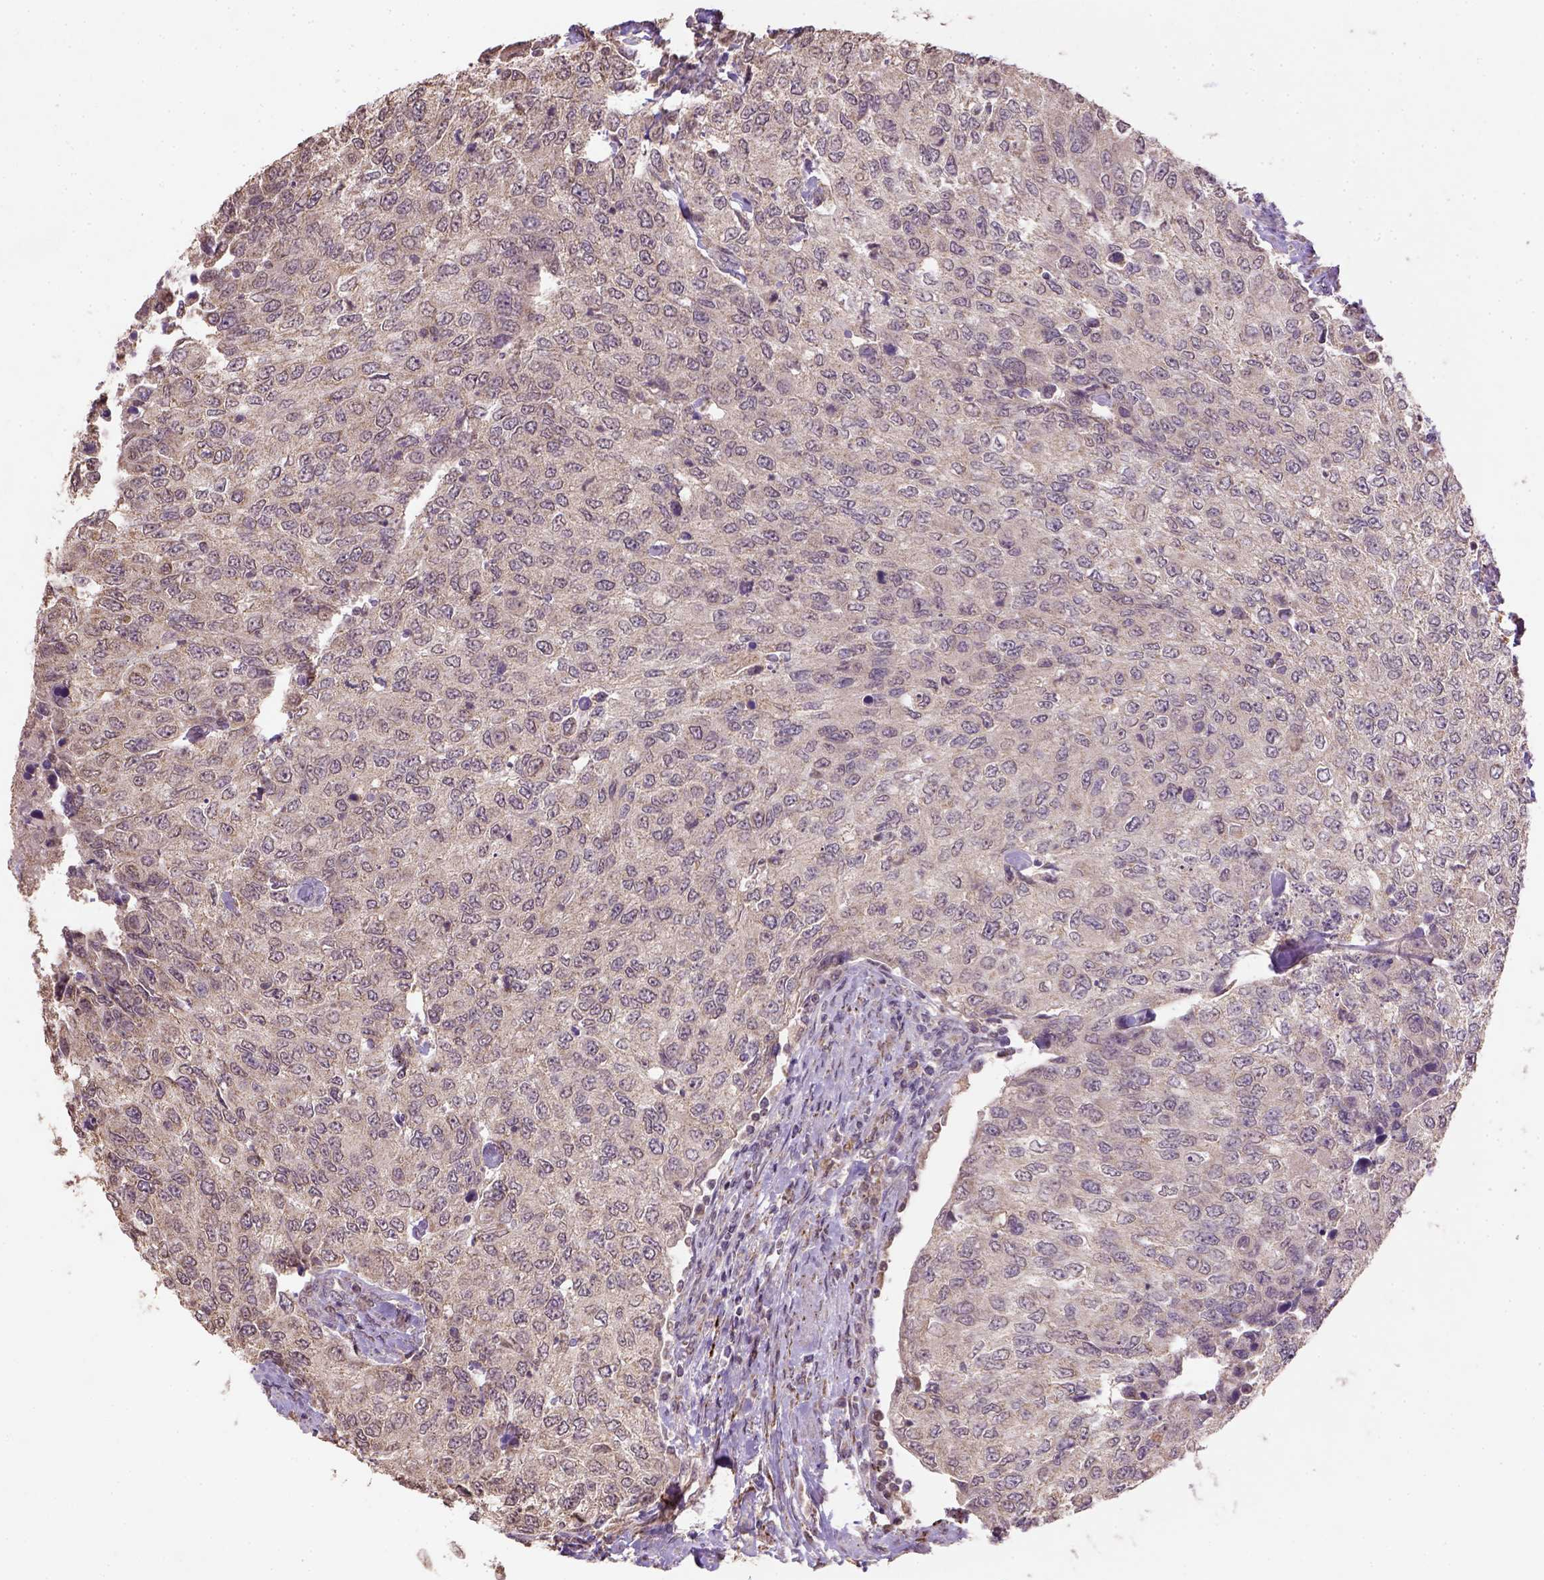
{"staining": {"intensity": "weak", "quantity": "<25%", "location": "cytoplasmic/membranous"}, "tissue": "urothelial cancer", "cell_type": "Tumor cells", "image_type": "cancer", "snomed": [{"axis": "morphology", "description": "Urothelial carcinoma, High grade"}, {"axis": "topography", "description": "Urinary bladder"}], "caption": "The histopathology image displays no significant staining in tumor cells of high-grade urothelial carcinoma.", "gene": "NUDT10", "patient": {"sex": "female", "age": 78}}